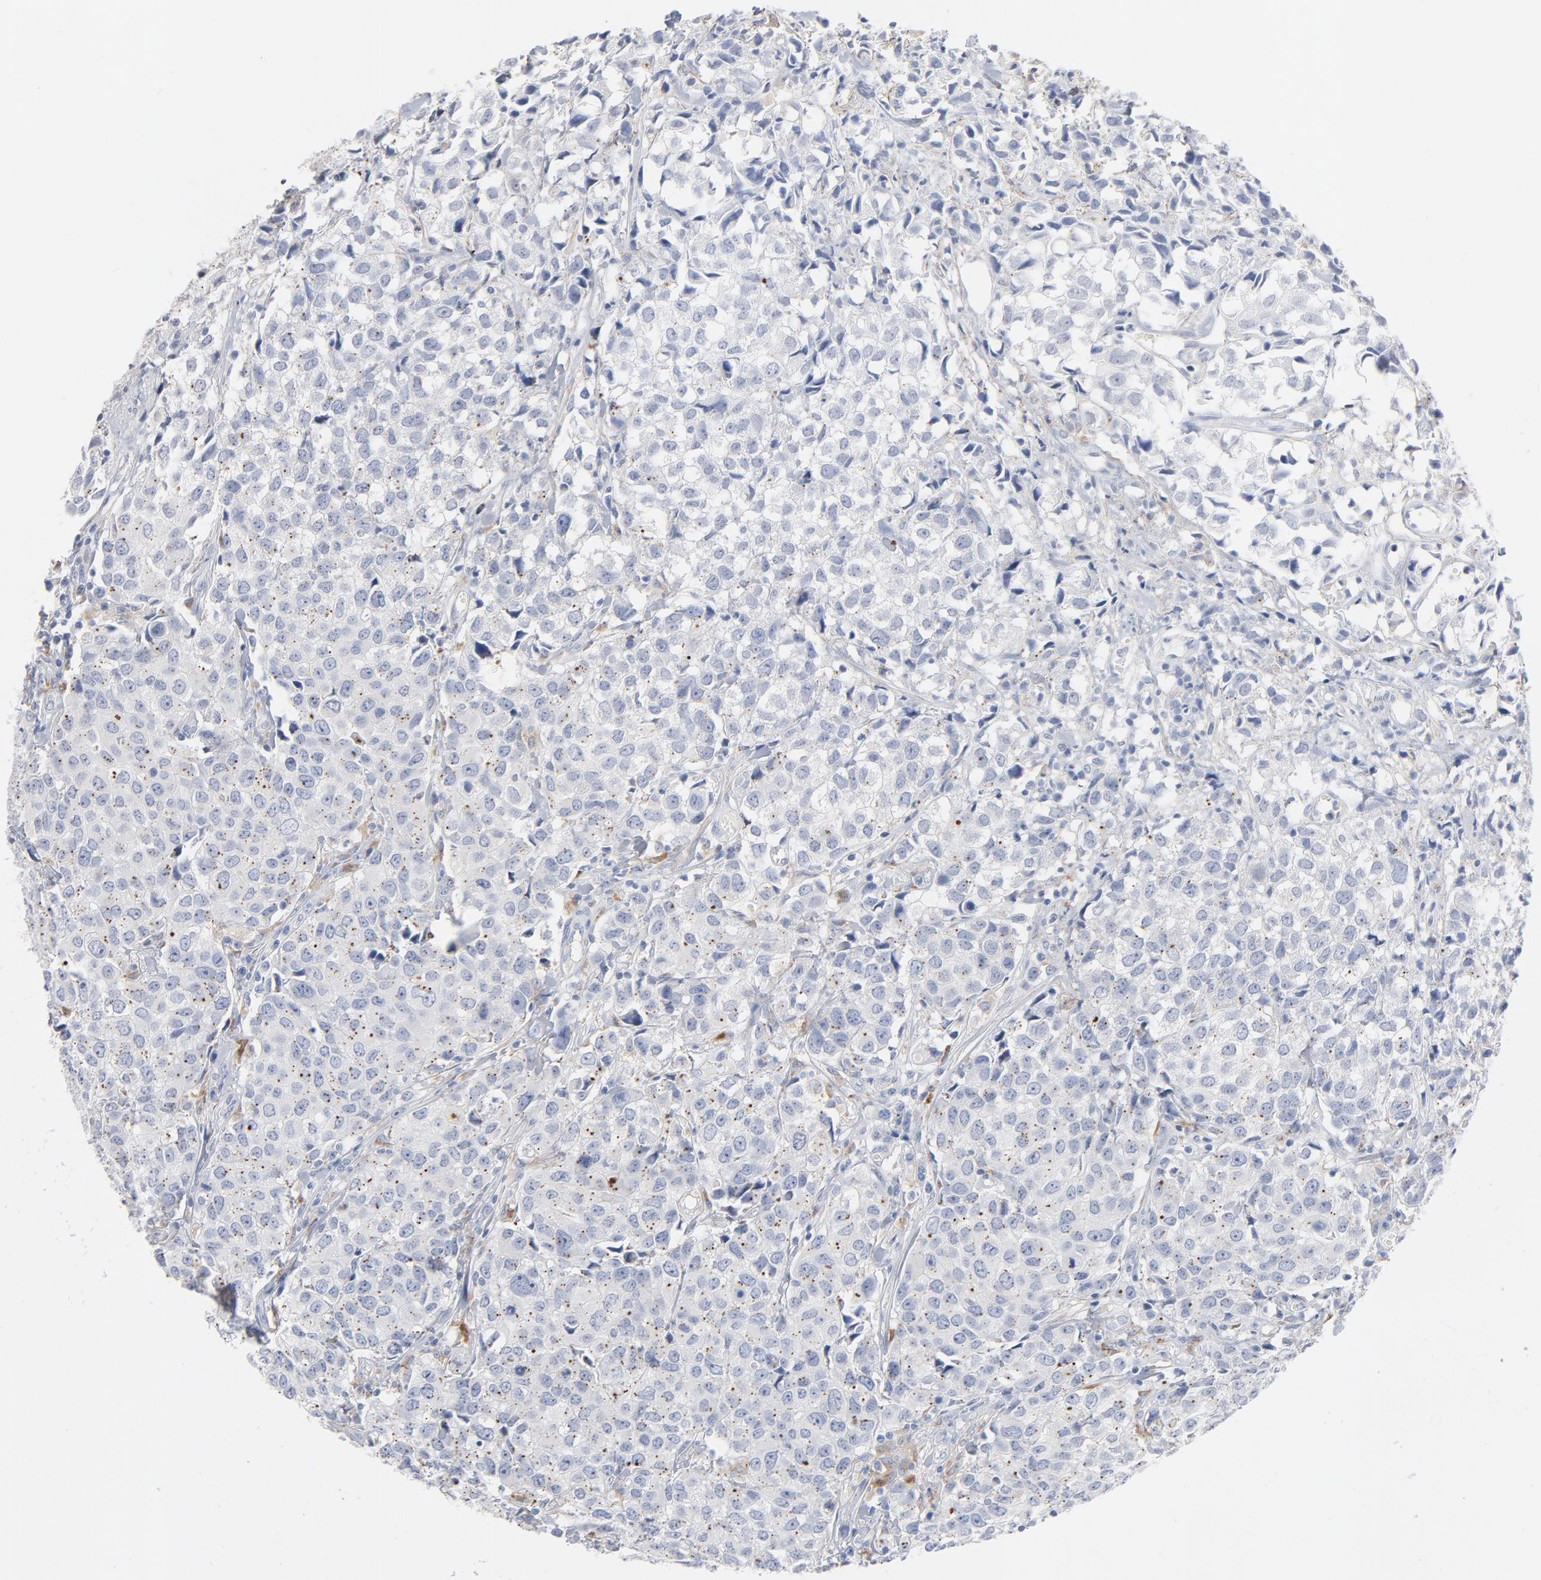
{"staining": {"intensity": "weak", "quantity": "<25%", "location": "cytoplasmic/membranous"}, "tissue": "urothelial cancer", "cell_type": "Tumor cells", "image_type": "cancer", "snomed": [{"axis": "morphology", "description": "Urothelial carcinoma, High grade"}, {"axis": "topography", "description": "Urinary bladder"}], "caption": "This is a histopathology image of immunohistochemistry (IHC) staining of urothelial cancer, which shows no positivity in tumor cells.", "gene": "LTBP2", "patient": {"sex": "female", "age": 75}}